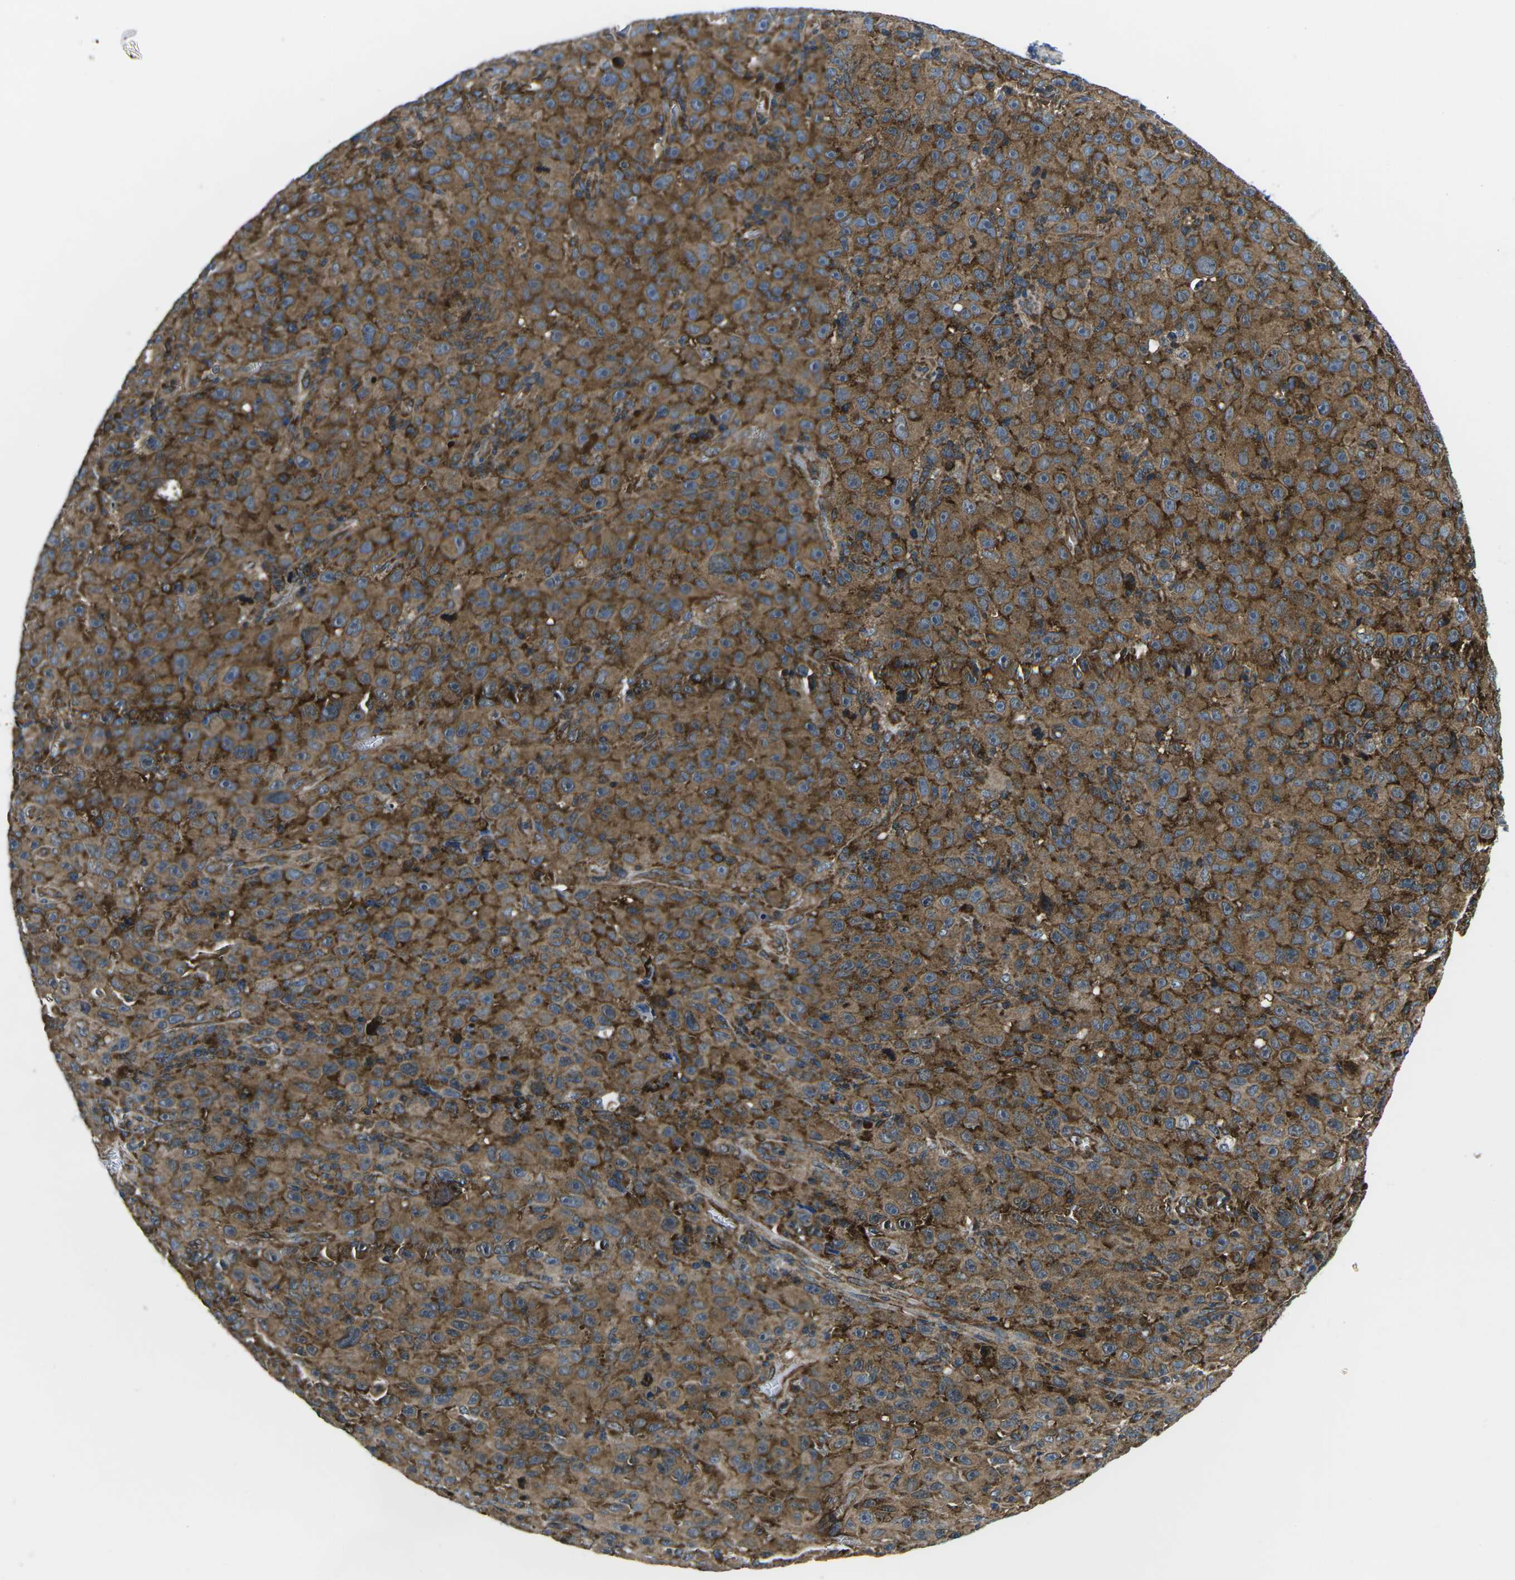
{"staining": {"intensity": "moderate", "quantity": ">75%", "location": "cytoplasmic/membranous"}, "tissue": "melanoma", "cell_type": "Tumor cells", "image_type": "cancer", "snomed": [{"axis": "morphology", "description": "Malignant melanoma, NOS"}, {"axis": "topography", "description": "Skin"}], "caption": "Immunohistochemistry (IHC) histopathology image of neoplastic tissue: human malignant melanoma stained using immunohistochemistry (IHC) displays medium levels of moderate protein expression localized specifically in the cytoplasmic/membranous of tumor cells, appearing as a cytoplasmic/membranous brown color.", "gene": "EIF4E", "patient": {"sex": "female", "age": 82}}